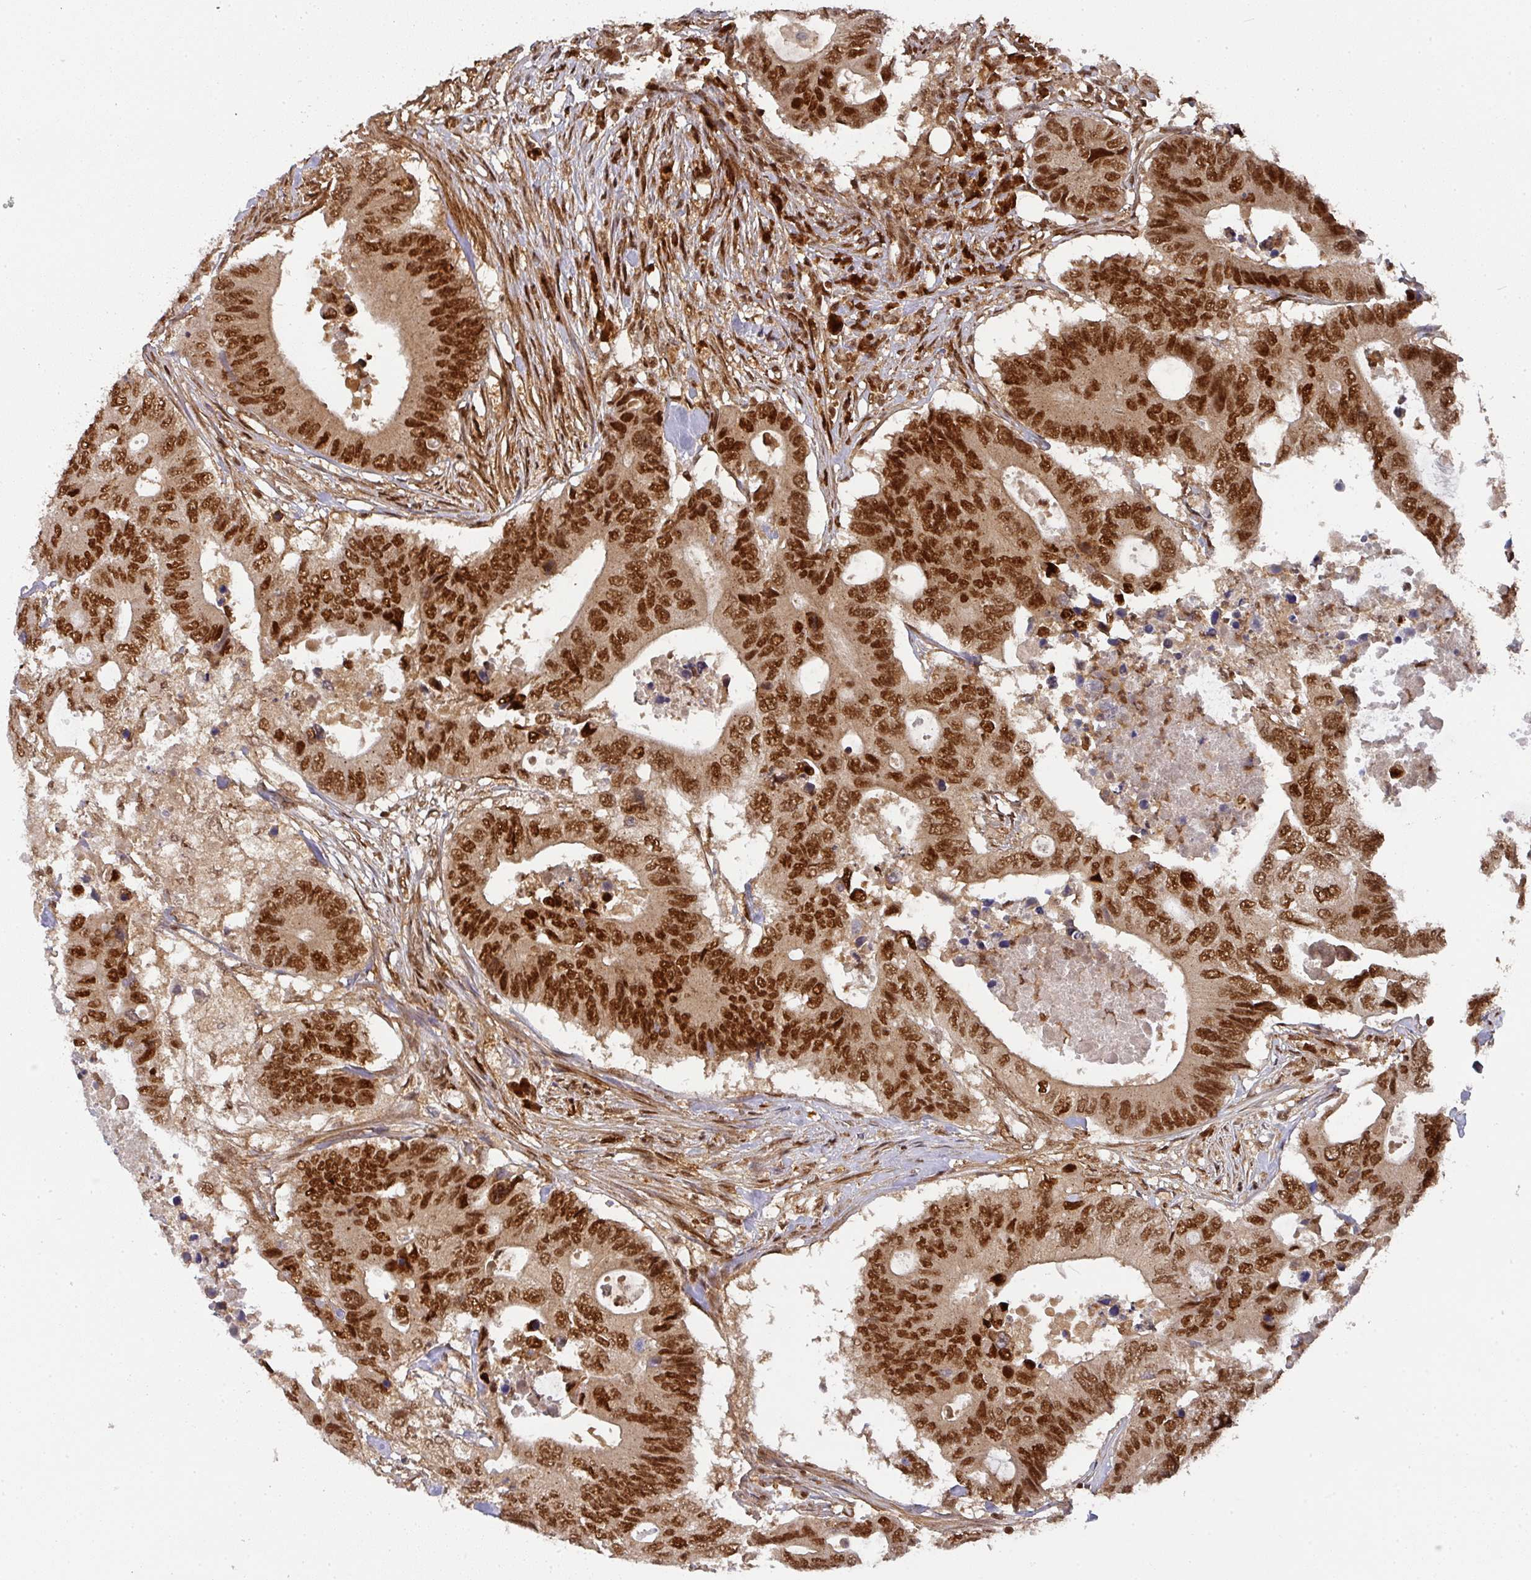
{"staining": {"intensity": "strong", "quantity": ">75%", "location": "nuclear"}, "tissue": "colorectal cancer", "cell_type": "Tumor cells", "image_type": "cancer", "snomed": [{"axis": "morphology", "description": "Adenocarcinoma, NOS"}, {"axis": "topography", "description": "Colon"}], "caption": "Colorectal adenocarcinoma stained with immunohistochemistry demonstrates strong nuclear expression in about >75% of tumor cells.", "gene": "DIDO1", "patient": {"sex": "male", "age": 71}}